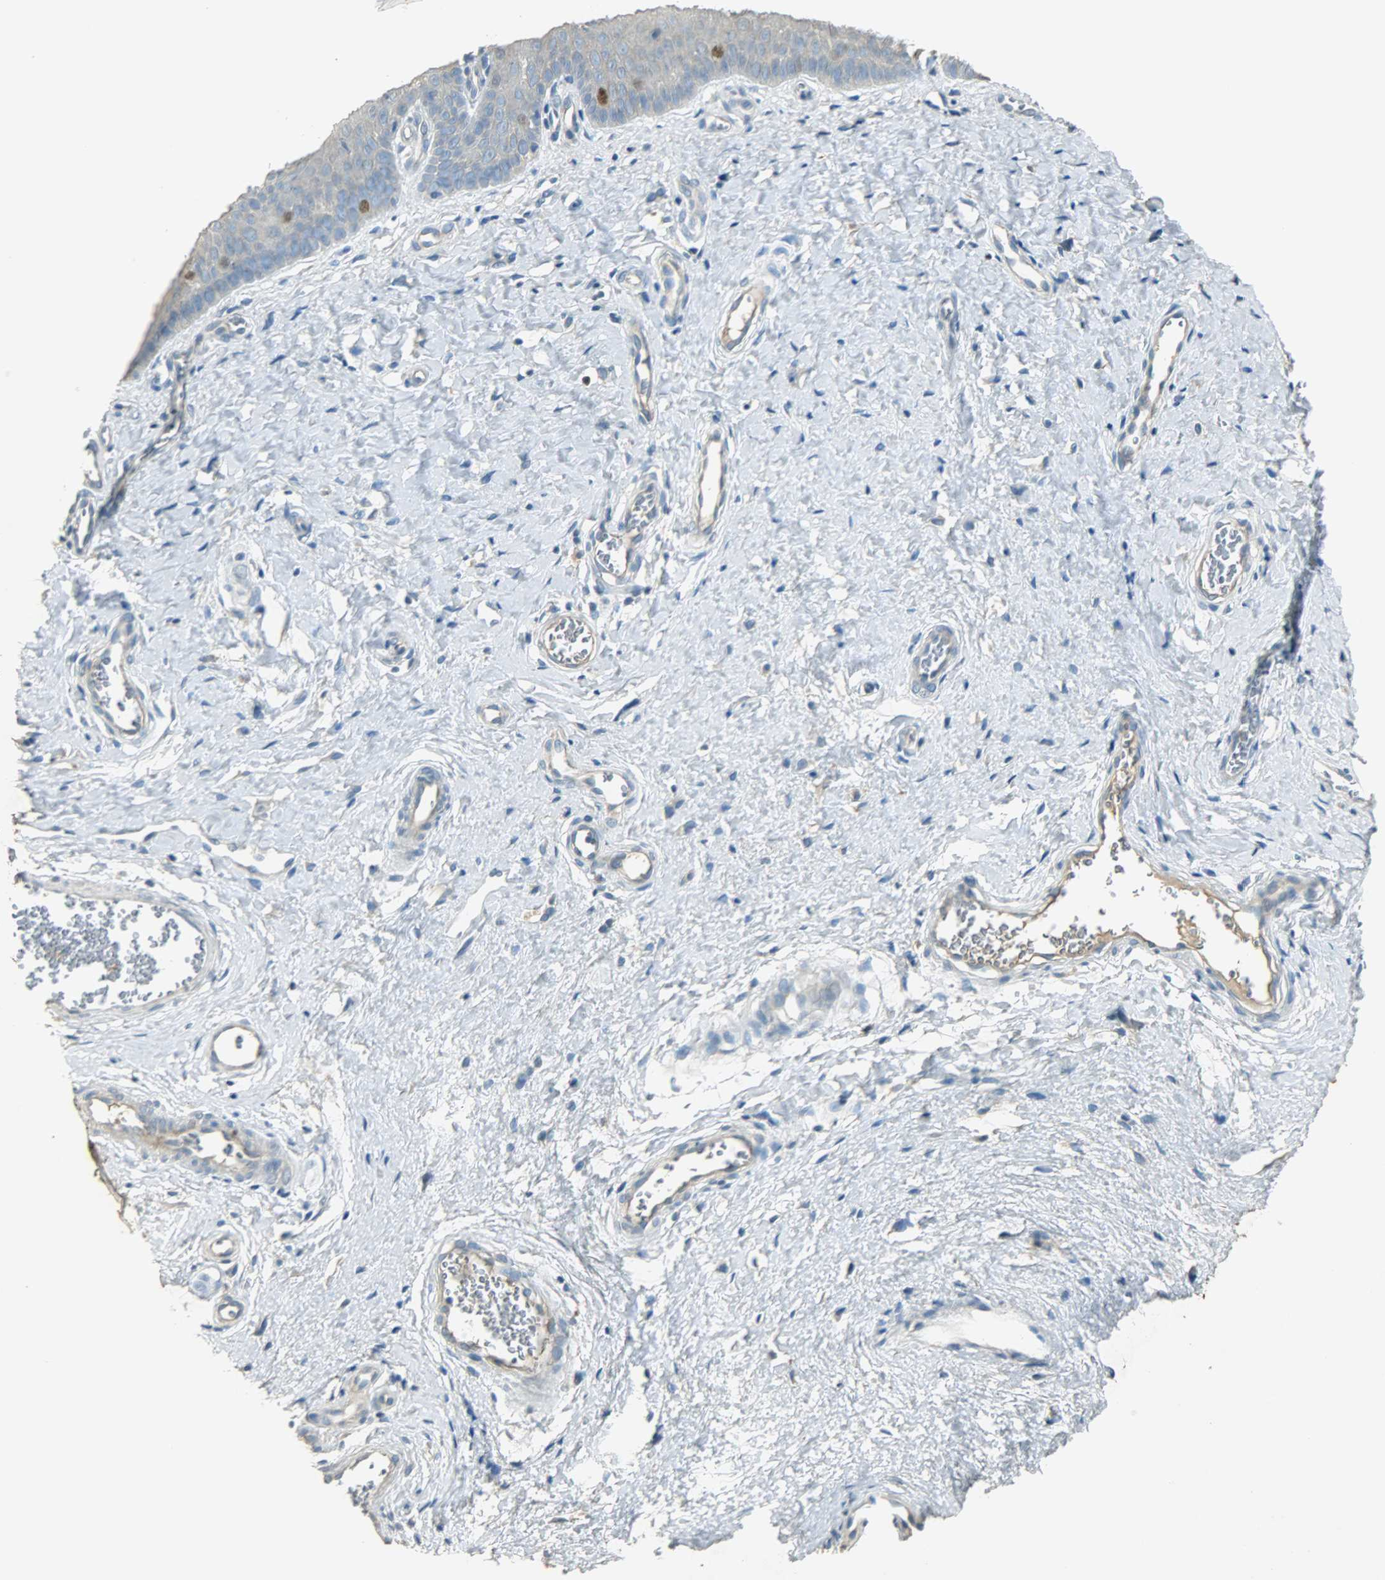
{"staining": {"intensity": "weak", "quantity": ">75%", "location": "cytoplasmic/membranous"}, "tissue": "cervix", "cell_type": "Glandular cells", "image_type": "normal", "snomed": [{"axis": "morphology", "description": "Normal tissue, NOS"}, {"axis": "topography", "description": "Cervix"}], "caption": "IHC of unremarkable cervix reveals low levels of weak cytoplasmic/membranous positivity in approximately >75% of glandular cells.", "gene": "TPX2", "patient": {"sex": "female", "age": 55}}